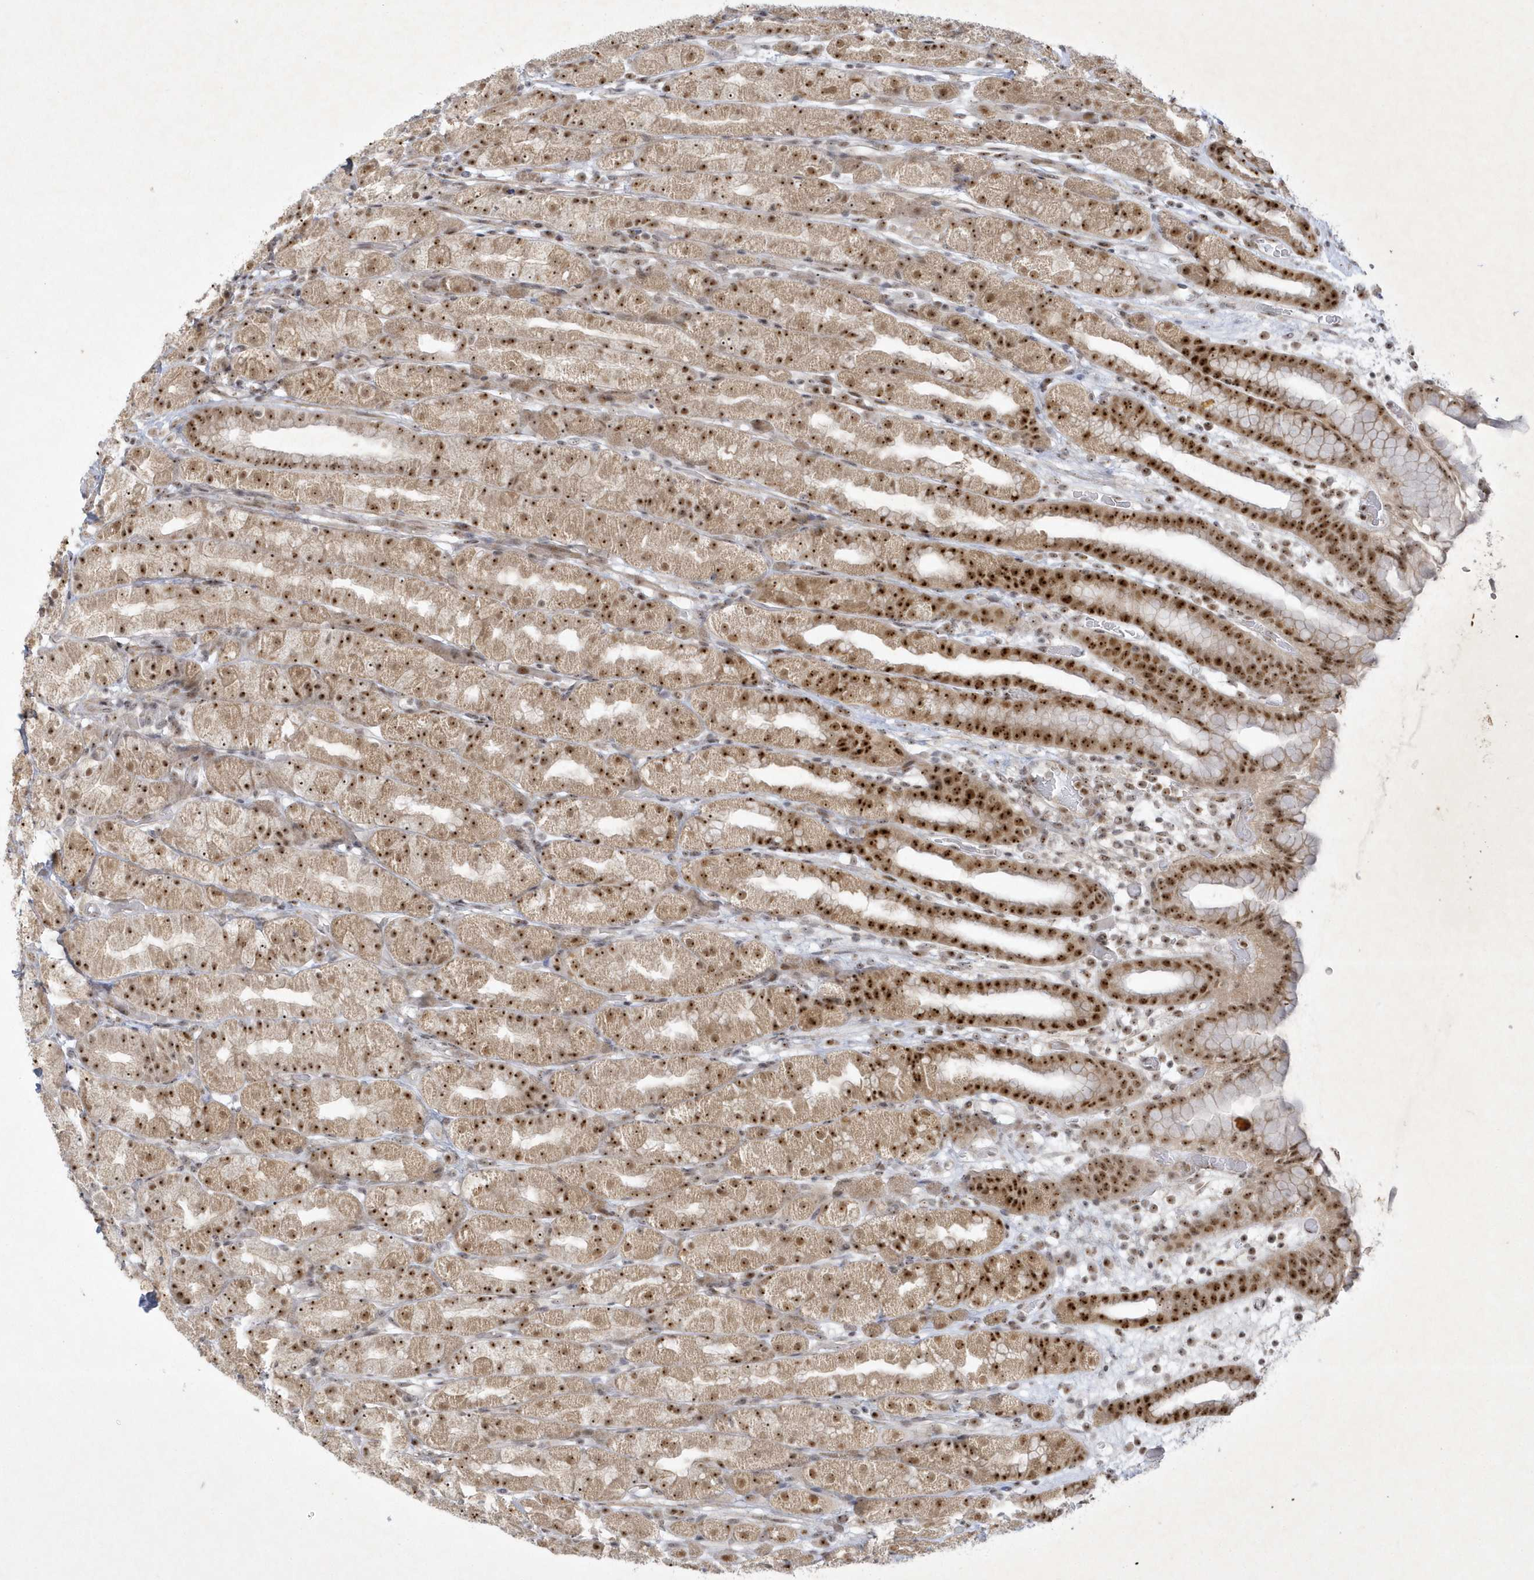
{"staining": {"intensity": "strong", "quantity": "25%-75%", "location": "cytoplasmic/membranous,nuclear"}, "tissue": "stomach", "cell_type": "Glandular cells", "image_type": "normal", "snomed": [{"axis": "morphology", "description": "Normal tissue, NOS"}, {"axis": "topography", "description": "Stomach, upper"}], "caption": "Brown immunohistochemical staining in unremarkable stomach demonstrates strong cytoplasmic/membranous,nuclear staining in approximately 25%-75% of glandular cells.", "gene": "NPM3", "patient": {"sex": "male", "age": 68}}